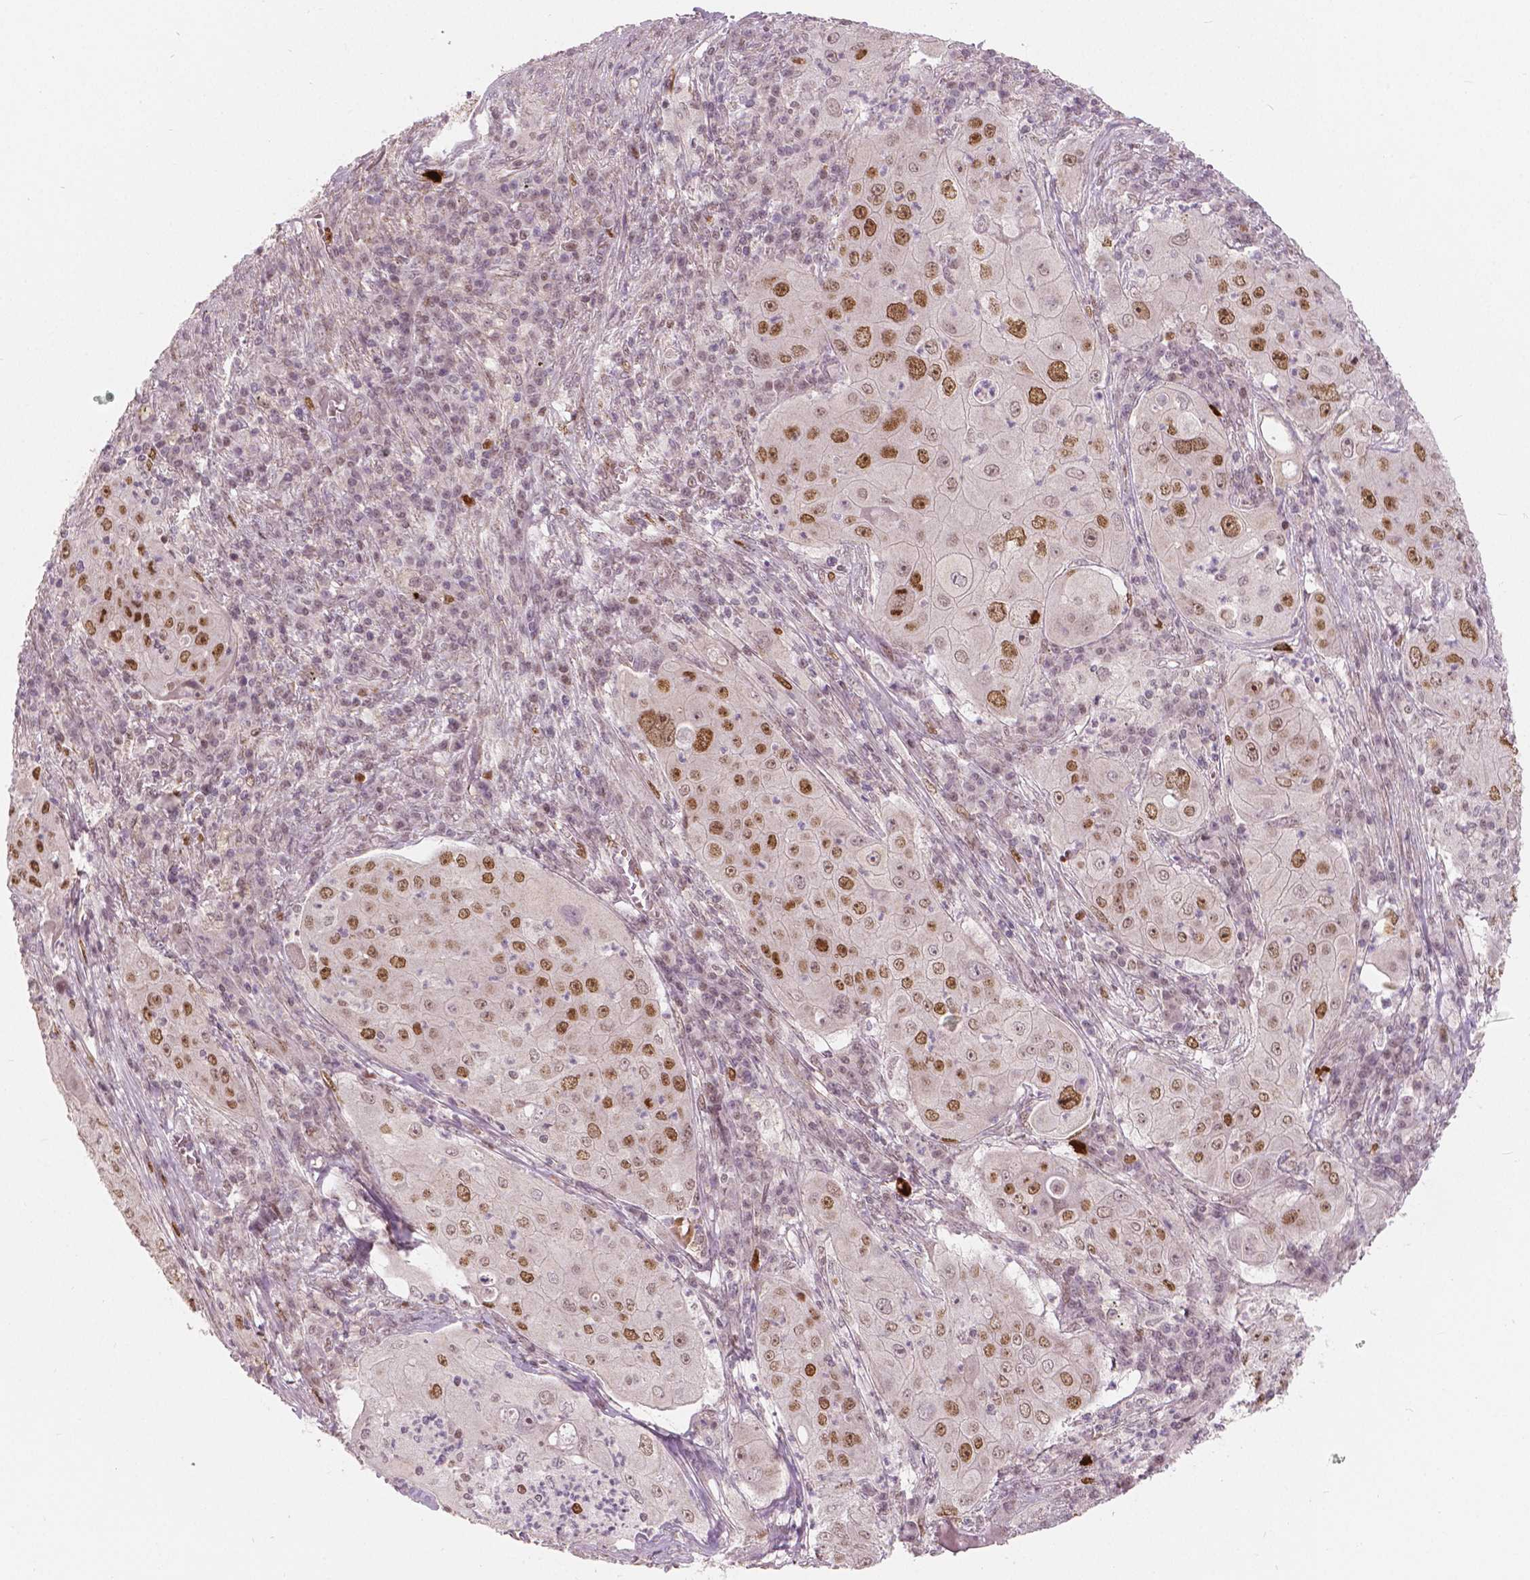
{"staining": {"intensity": "strong", "quantity": ">75%", "location": "nuclear"}, "tissue": "lung cancer", "cell_type": "Tumor cells", "image_type": "cancer", "snomed": [{"axis": "morphology", "description": "Squamous cell carcinoma, NOS"}, {"axis": "topography", "description": "Lung"}], "caption": "This photomicrograph displays immunohistochemistry staining of human lung cancer, with high strong nuclear expression in about >75% of tumor cells.", "gene": "NSD2", "patient": {"sex": "female", "age": 59}}